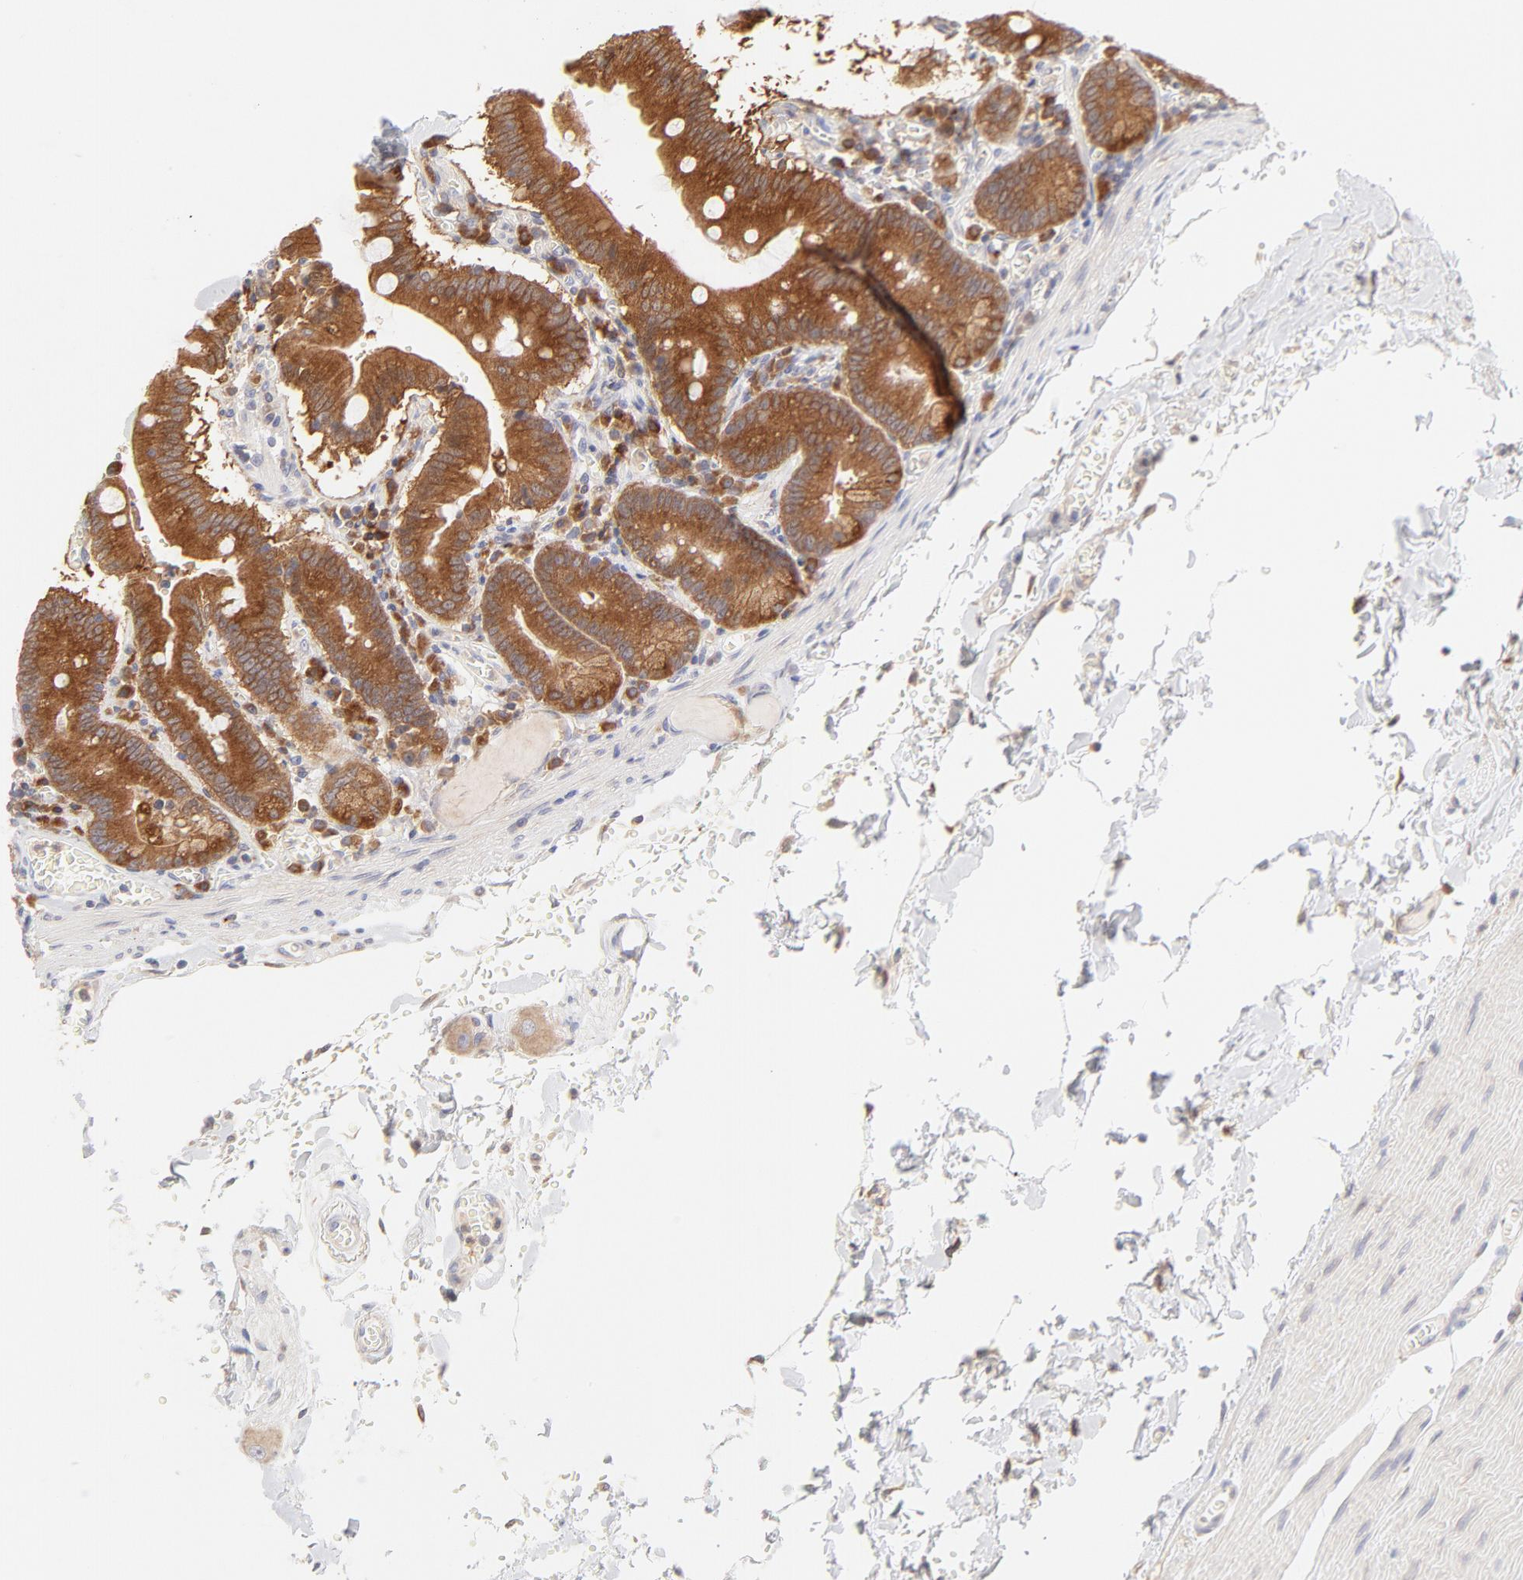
{"staining": {"intensity": "moderate", "quantity": ">75%", "location": "cytoplasmic/membranous"}, "tissue": "small intestine", "cell_type": "Glandular cells", "image_type": "normal", "snomed": [{"axis": "morphology", "description": "Normal tissue, NOS"}, {"axis": "topography", "description": "Small intestine"}], "caption": "Protein expression analysis of benign small intestine shows moderate cytoplasmic/membranous positivity in approximately >75% of glandular cells.", "gene": "RPS6KA1", "patient": {"sex": "male", "age": 71}}